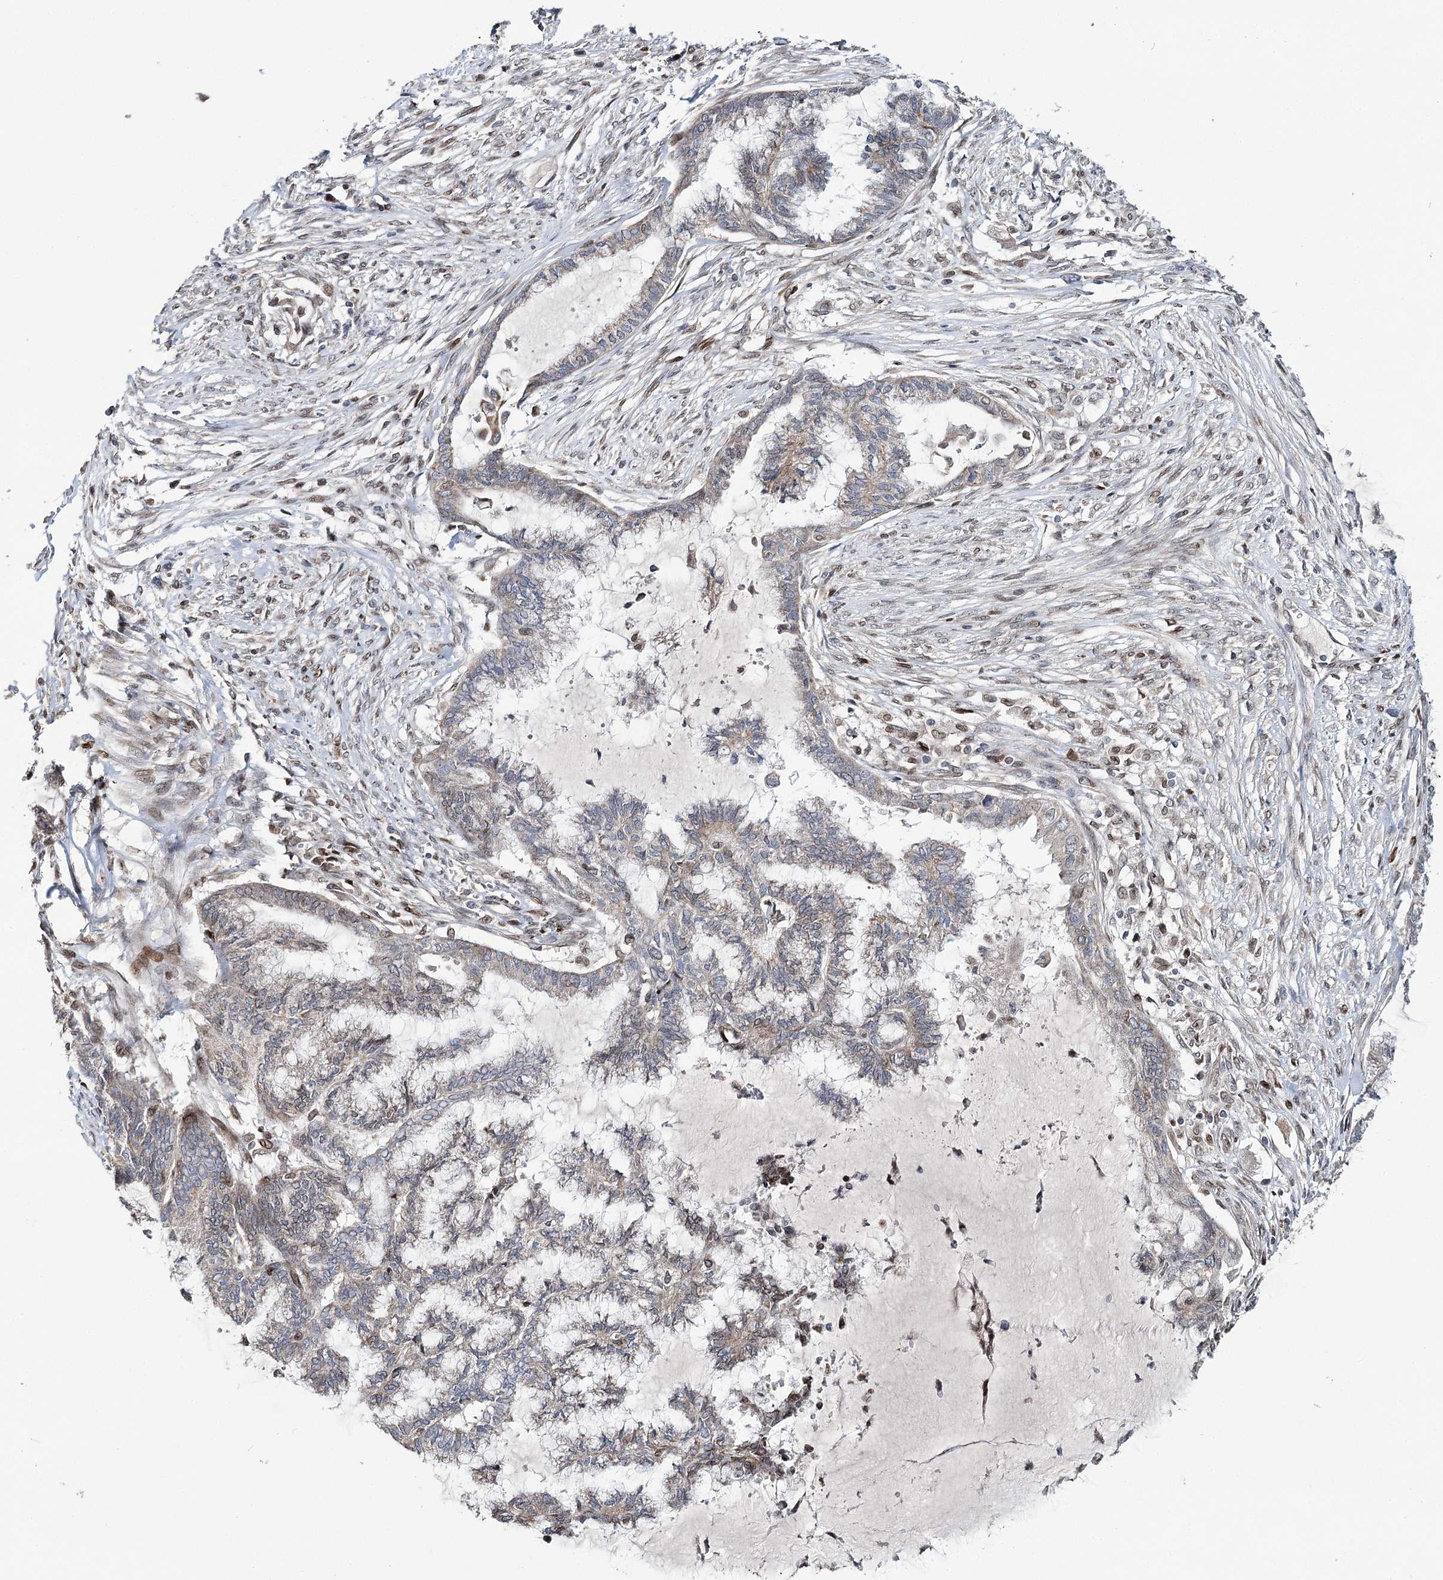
{"staining": {"intensity": "negative", "quantity": "none", "location": "none"}, "tissue": "endometrial cancer", "cell_type": "Tumor cells", "image_type": "cancer", "snomed": [{"axis": "morphology", "description": "Adenocarcinoma, NOS"}, {"axis": "topography", "description": "Endometrium"}], "caption": "DAB (3,3'-diaminobenzidine) immunohistochemical staining of human endometrial cancer (adenocarcinoma) displays no significant staining in tumor cells.", "gene": "CFAP46", "patient": {"sex": "female", "age": 86}}